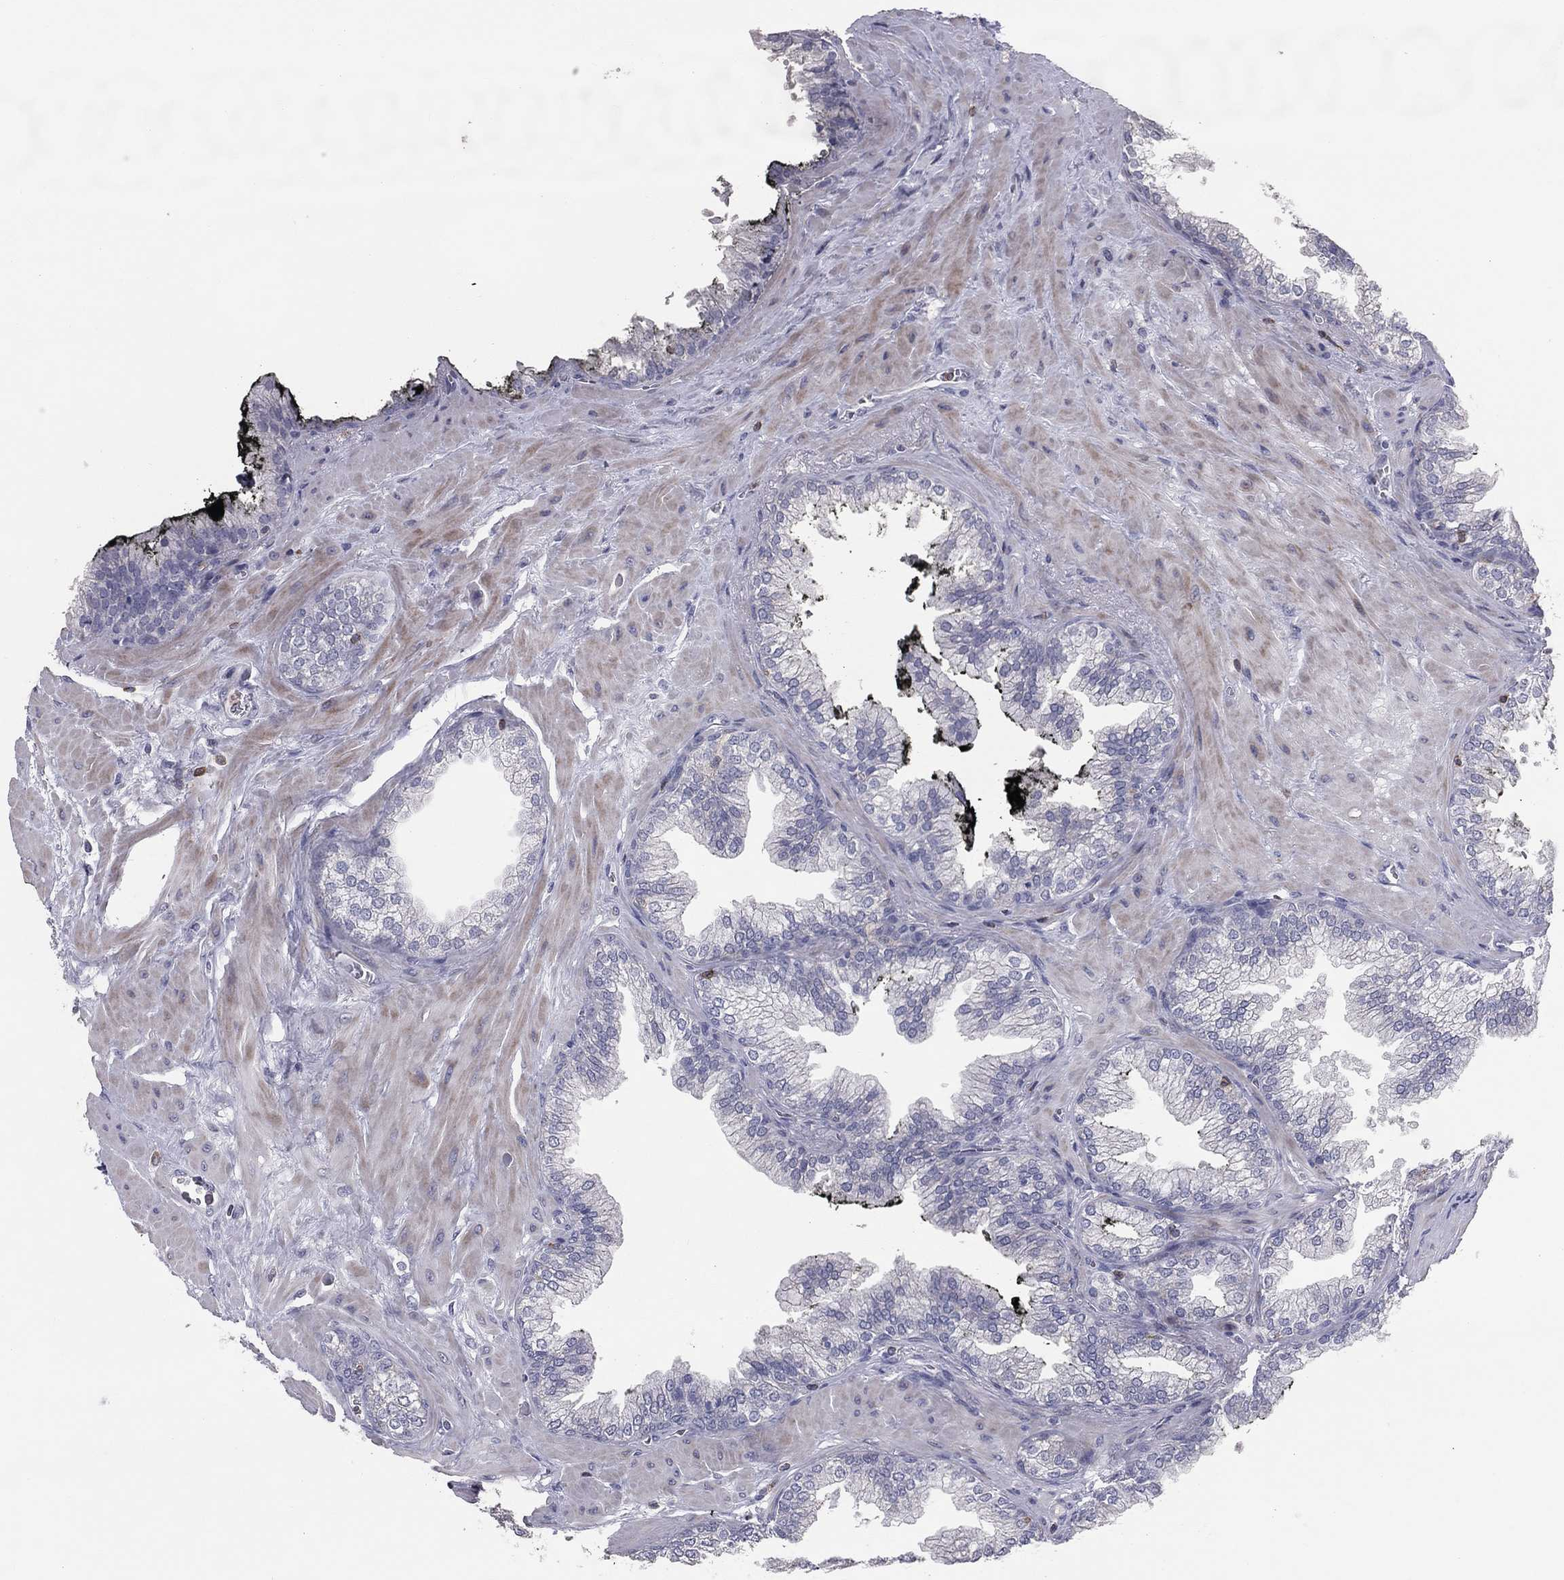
{"staining": {"intensity": "negative", "quantity": "none", "location": "none"}, "tissue": "prostate cancer", "cell_type": "Tumor cells", "image_type": "cancer", "snomed": [{"axis": "morphology", "description": "Adenocarcinoma, Low grade"}, {"axis": "topography", "description": "Prostate"}], "caption": "Image shows no protein staining in tumor cells of prostate cancer tissue.", "gene": "PSTPIP1", "patient": {"sex": "male", "age": 72}}